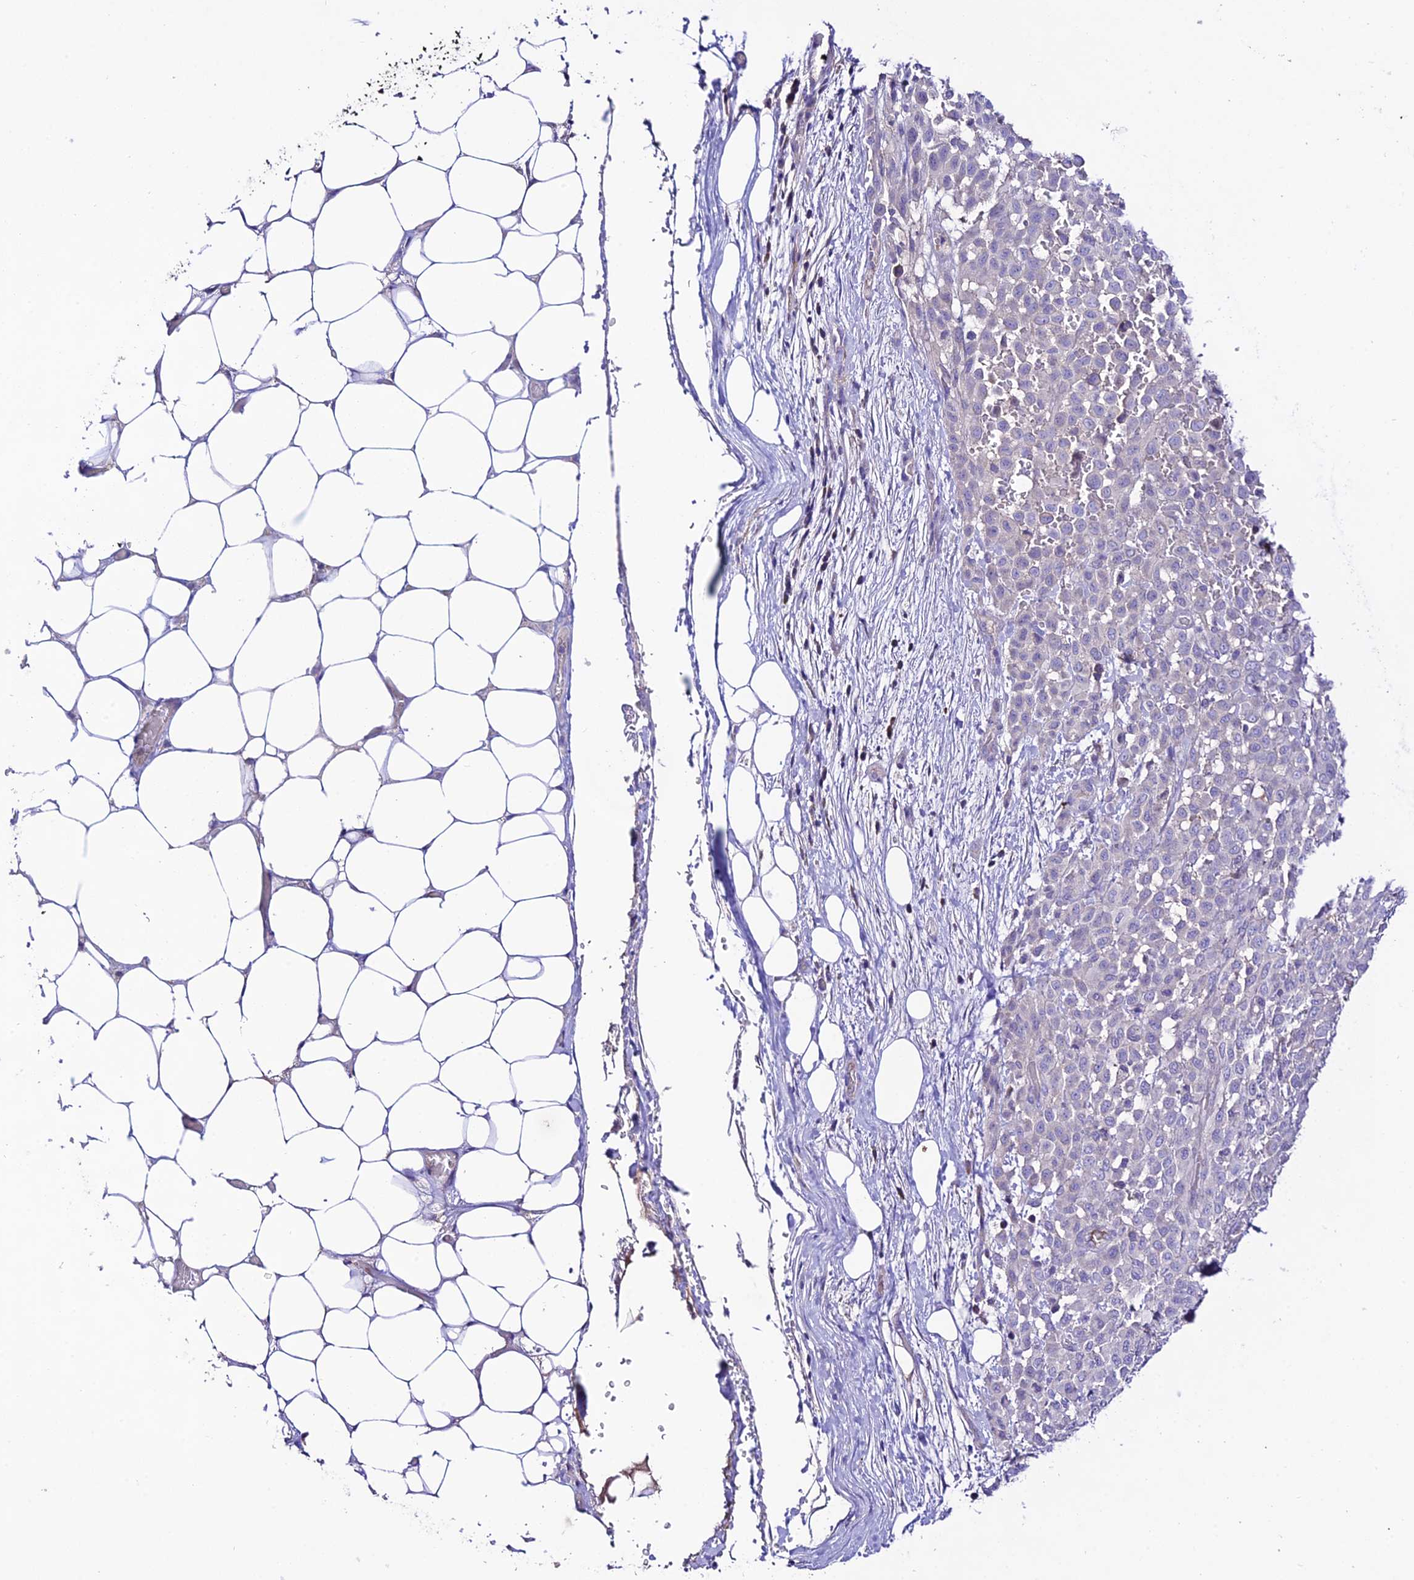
{"staining": {"intensity": "negative", "quantity": "none", "location": "none"}, "tissue": "melanoma", "cell_type": "Tumor cells", "image_type": "cancer", "snomed": [{"axis": "morphology", "description": "Malignant melanoma, Metastatic site"}, {"axis": "topography", "description": "Skin"}], "caption": "High magnification brightfield microscopy of malignant melanoma (metastatic site) stained with DAB (brown) and counterstained with hematoxylin (blue): tumor cells show no significant positivity.", "gene": "NLRP9", "patient": {"sex": "female", "age": 81}}